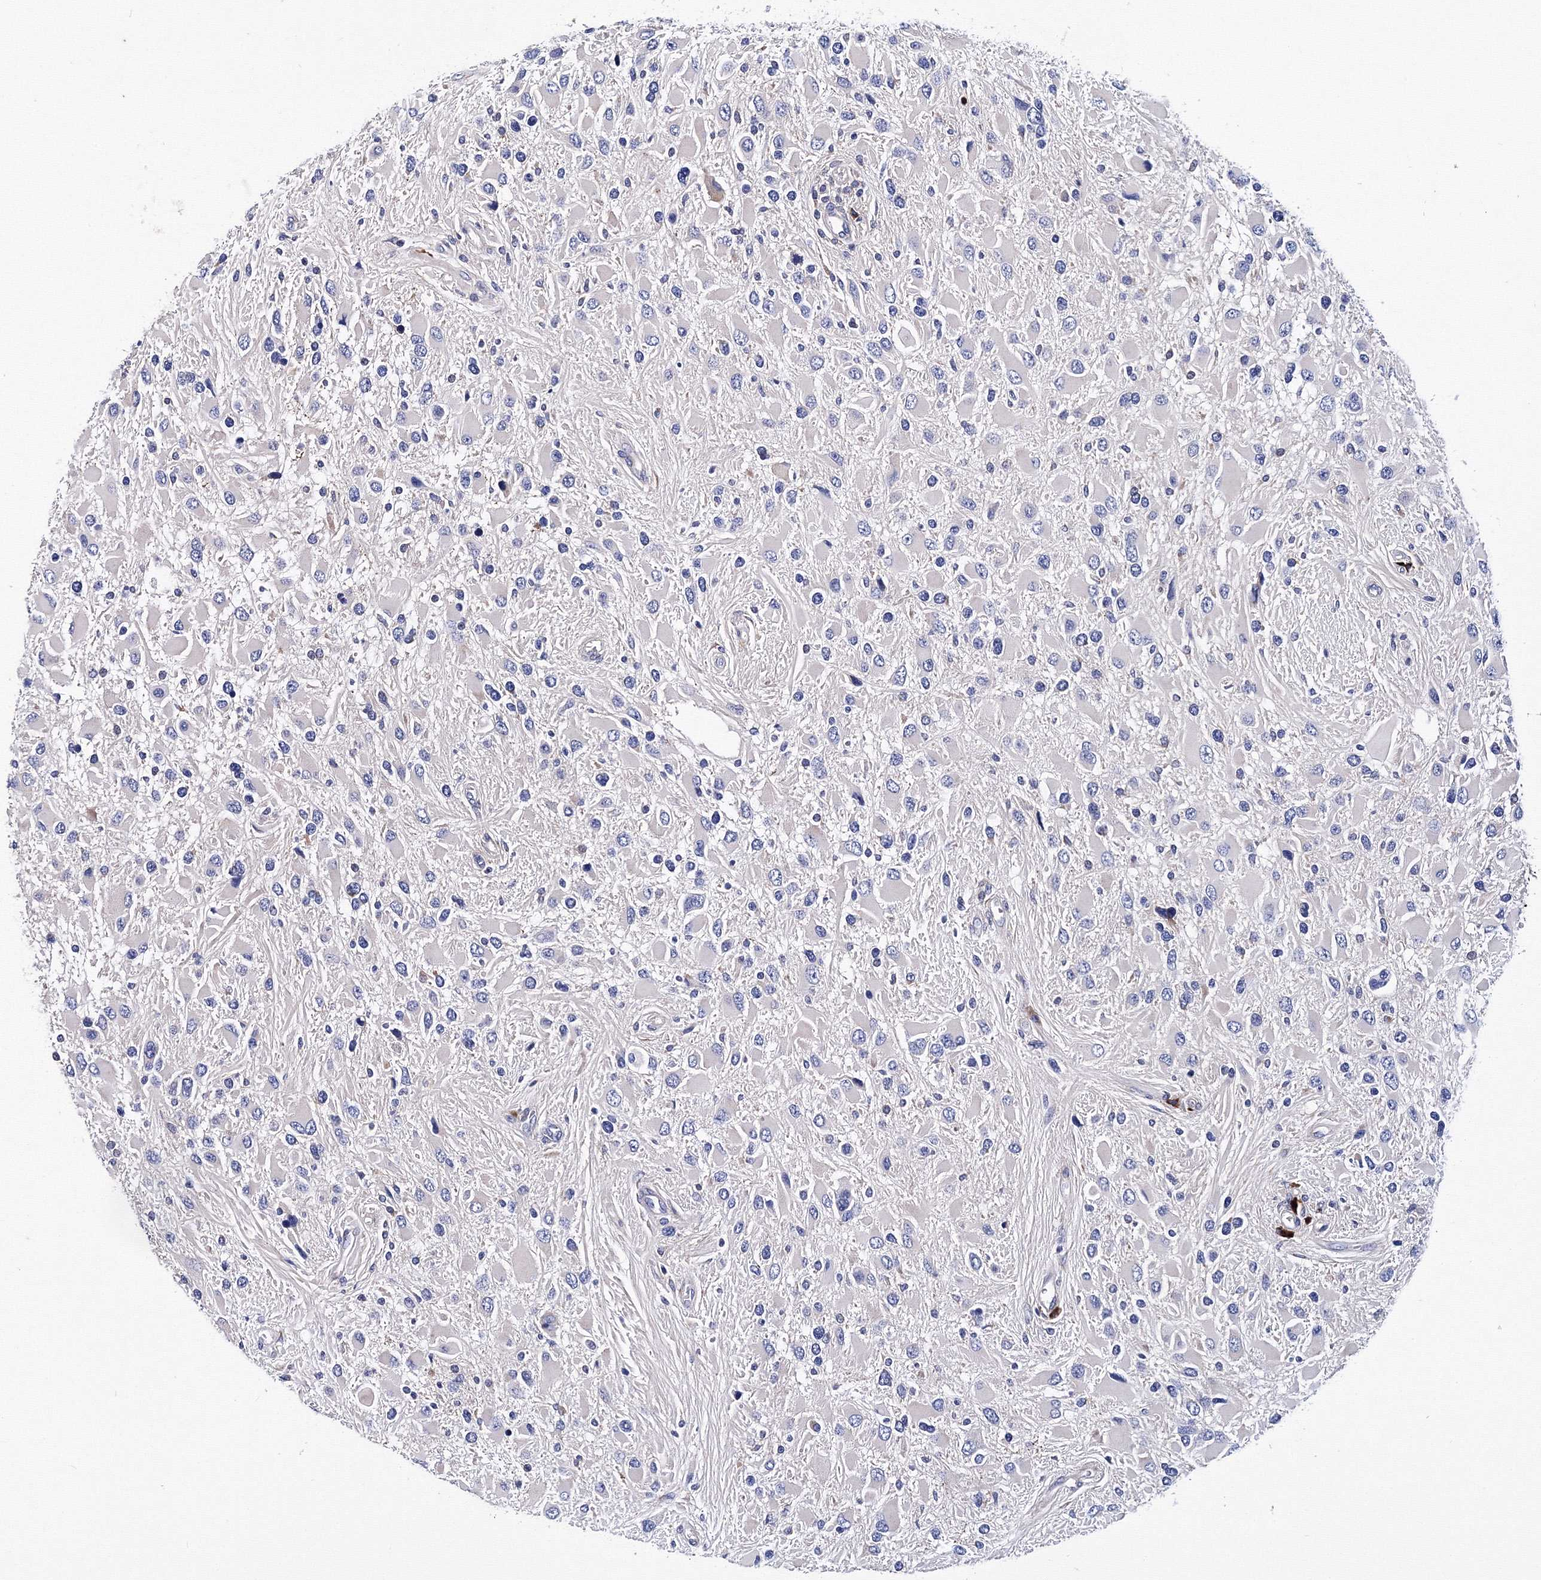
{"staining": {"intensity": "negative", "quantity": "none", "location": "none"}, "tissue": "glioma", "cell_type": "Tumor cells", "image_type": "cancer", "snomed": [{"axis": "morphology", "description": "Glioma, malignant, High grade"}, {"axis": "topography", "description": "Brain"}], "caption": "Image shows no protein expression in tumor cells of glioma tissue. (DAB immunohistochemistry (IHC), high magnification).", "gene": "TRPM2", "patient": {"sex": "male", "age": 53}}